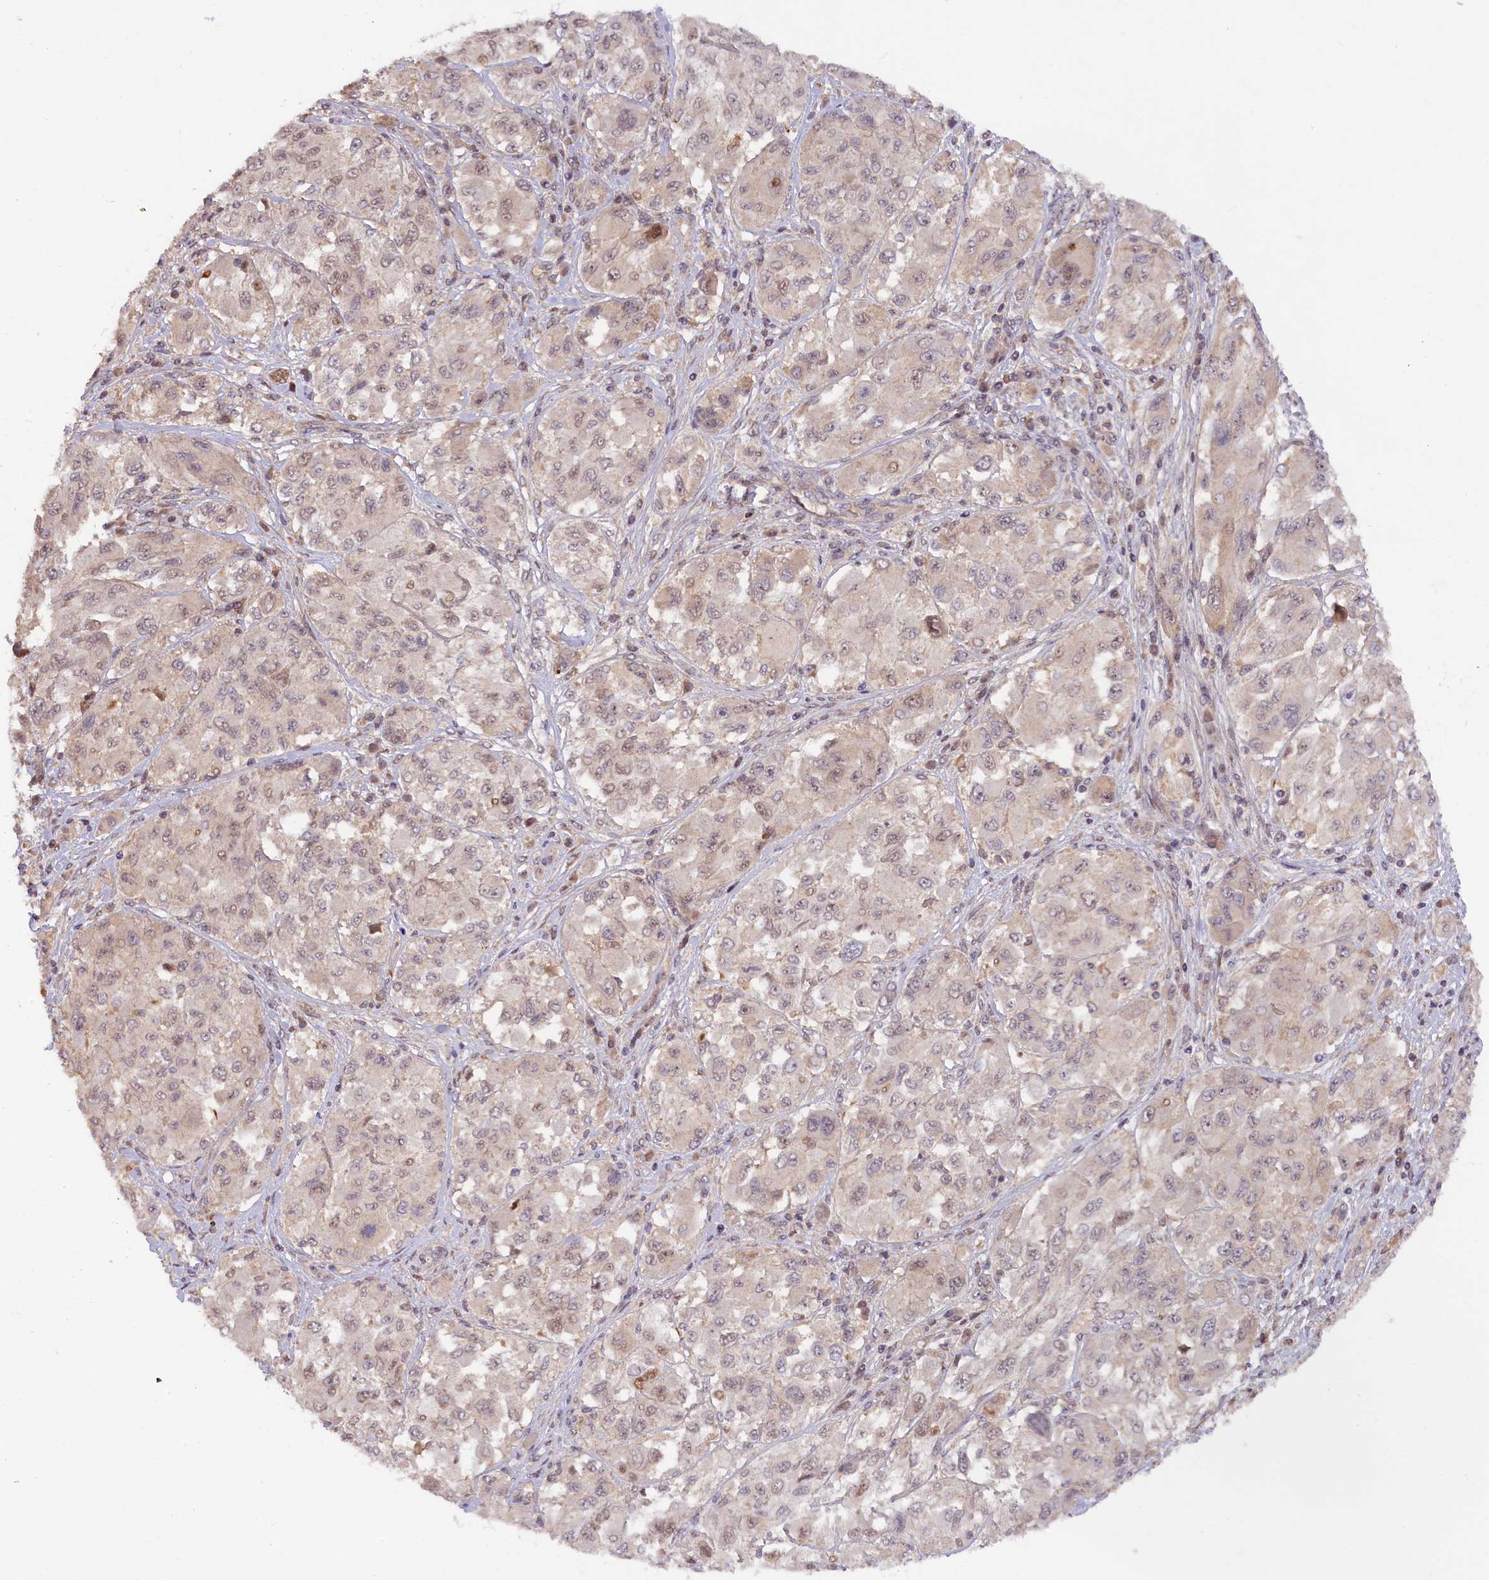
{"staining": {"intensity": "moderate", "quantity": "<25%", "location": "nuclear"}, "tissue": "melanoma", "cell_type": "Tumor cells", "image_type": "cancer", "snomed": [{"axis": "morphology", "description": "Malignant melanoma, NOS"}, {"axis": "topography", "description": "Skin"}], "caption": "Protein expression analysis of human malignant melanoma reveals moderate nuclear staining in about <25% of tumor cells.", "gene": "ZNF480", "patient": {"sex": "female", "age": 91}}